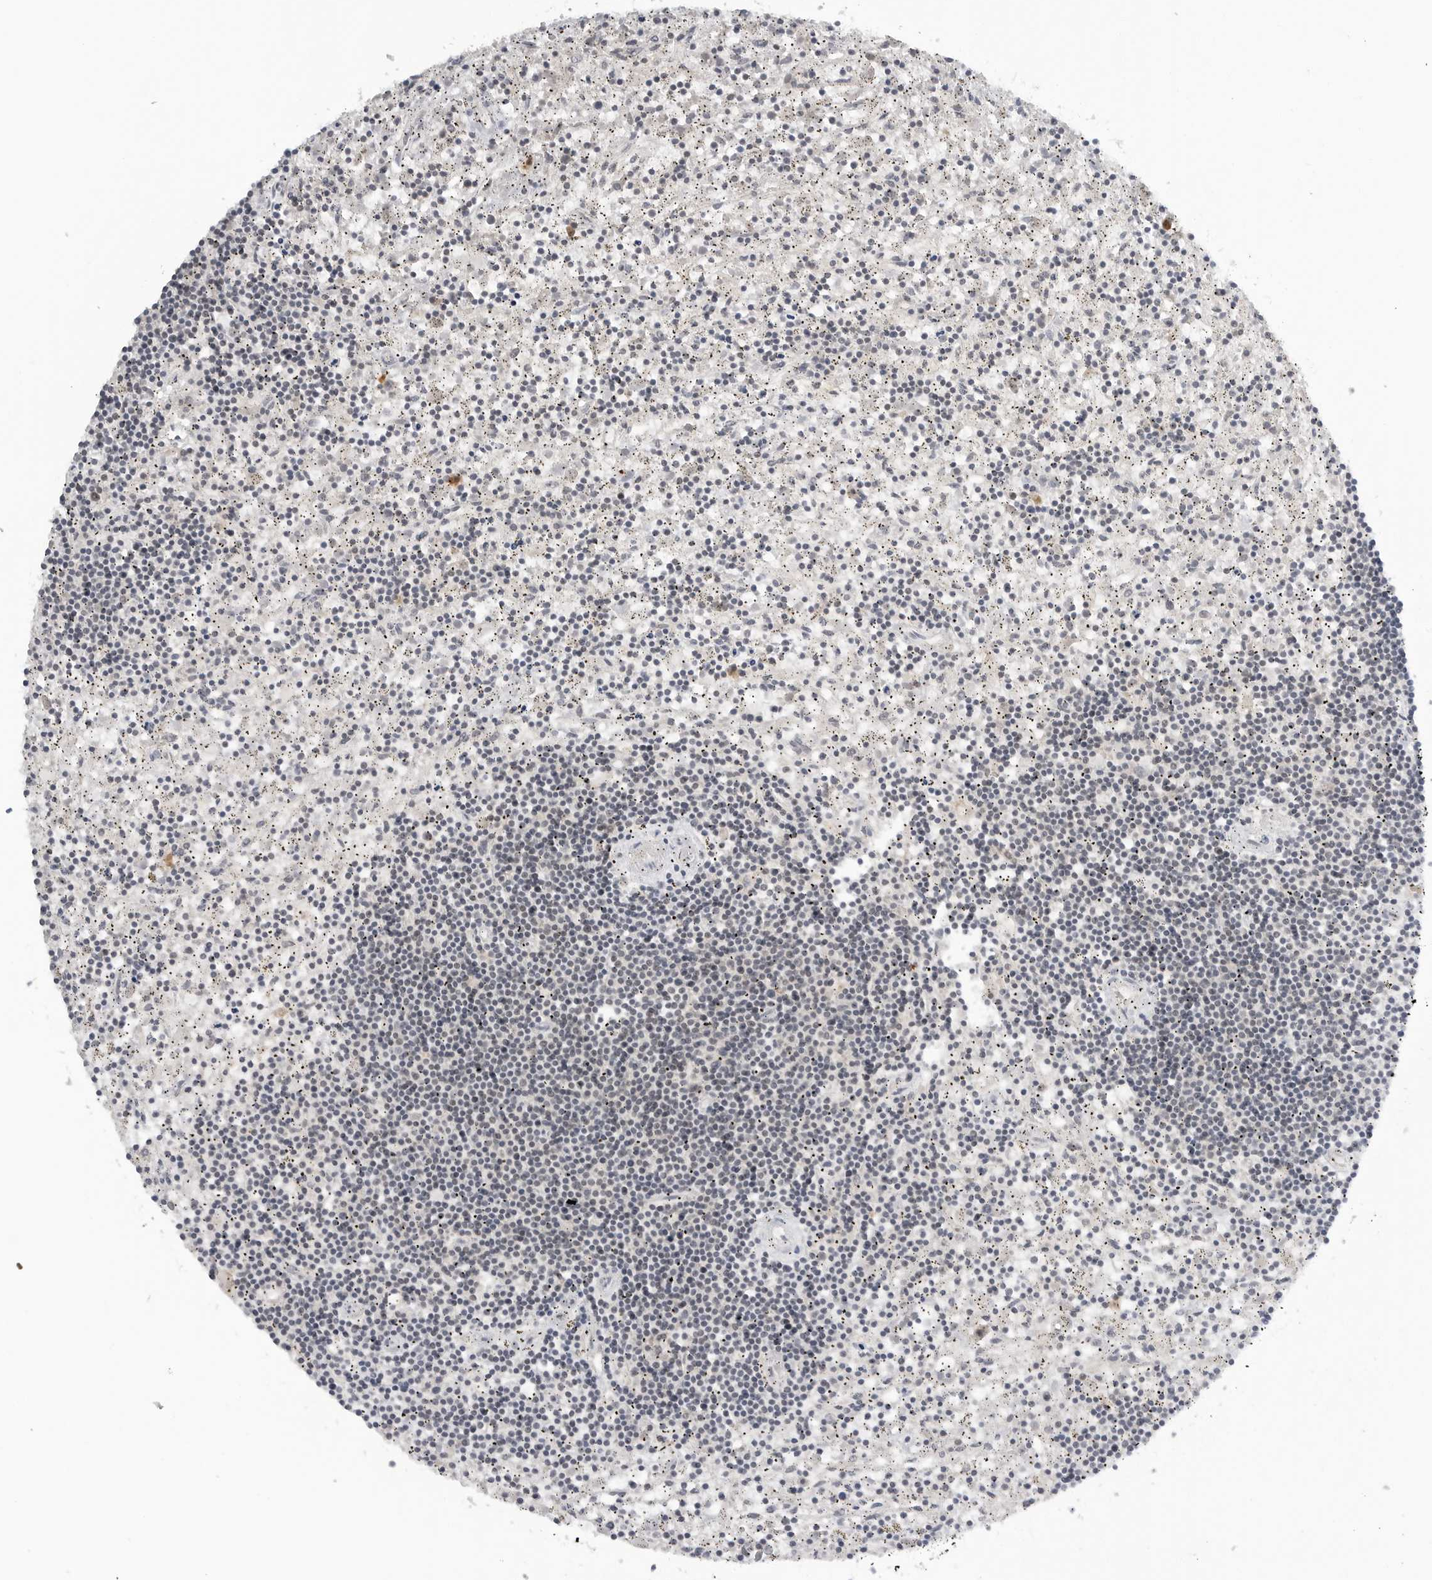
{"staining": {"intensity": "negative", "quantity": "none", "location": "none"}, "tissue": "lymphoma", "cell_type": "Tumor cells", "image_type": "cancer", "snomed": [{"axis": "morphology", "description": "Malignant lymphoma, non-Hodgkin's type, Low grade"}, {"axis": "topography", "description": "Spleen"}], "caption": "Protein analysis of low-grade malignant lymphoma, non-Hodgkin's type exhibits no significant positivity in tumor cells.", "gene": "WRAP53", "patient": {"sex": "male", "age": 76}}